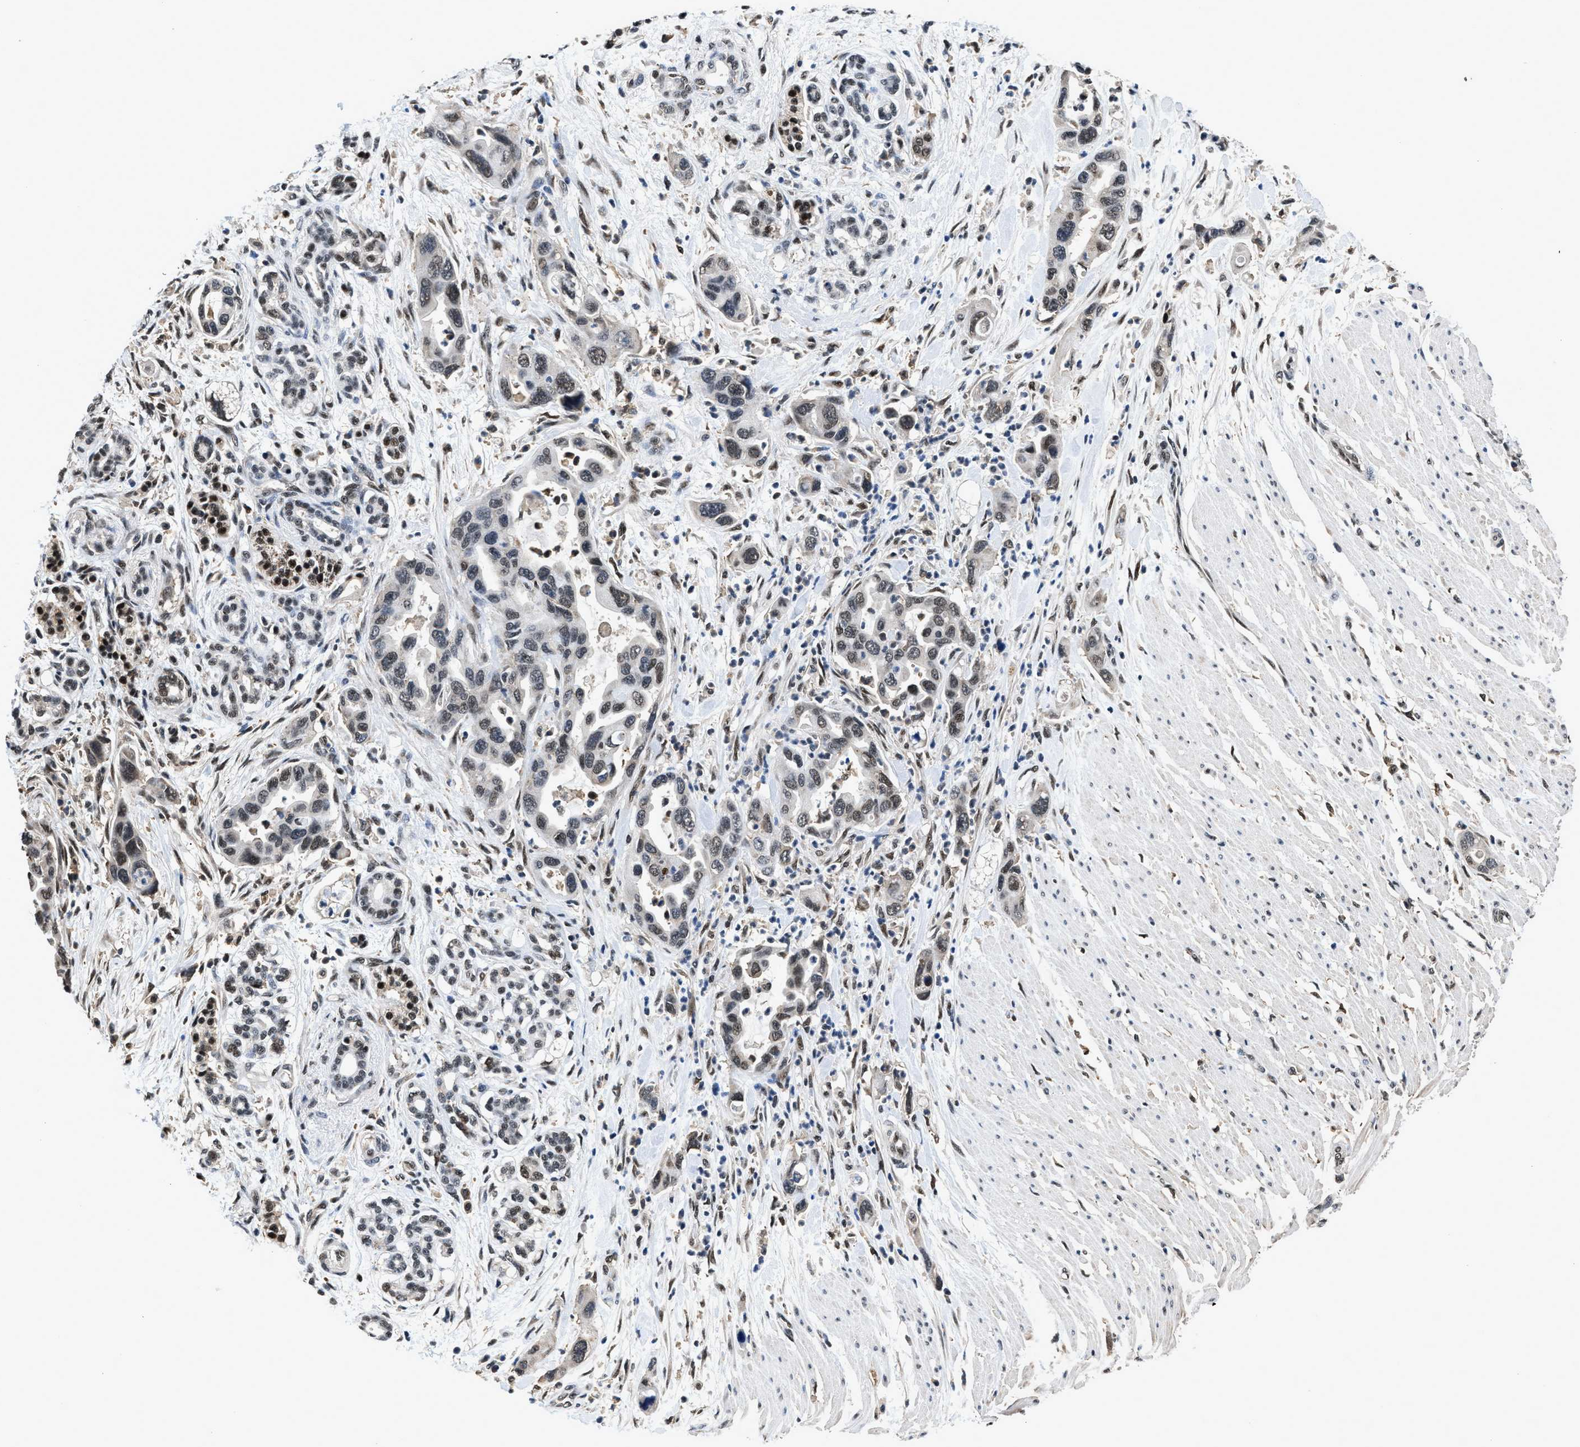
{"staining": {"intensity": "moderate", "quantity": "25%-75%", "location": "nuclear"}, "tissue": "pancreatic cancer", "cell_type": "Tumor cells", "image_type": "cancer", "snomed": [{"axis": "morphology", "description": "Normal tissue, NOS"}, {"axis": "morphology", "description": "Adenocarcinoma, NOS"}, {"axis": "topography", "description": "Pancreas"}], "caption": "Immunohistochemical staining of adenocarcinoma (pancreatic) exhibits moderate nuclear protein staining in approximately 25%-75% of tumor cells.", "gene": "HNRNPH2", "patient": {"sex": "female", "age": 71}}